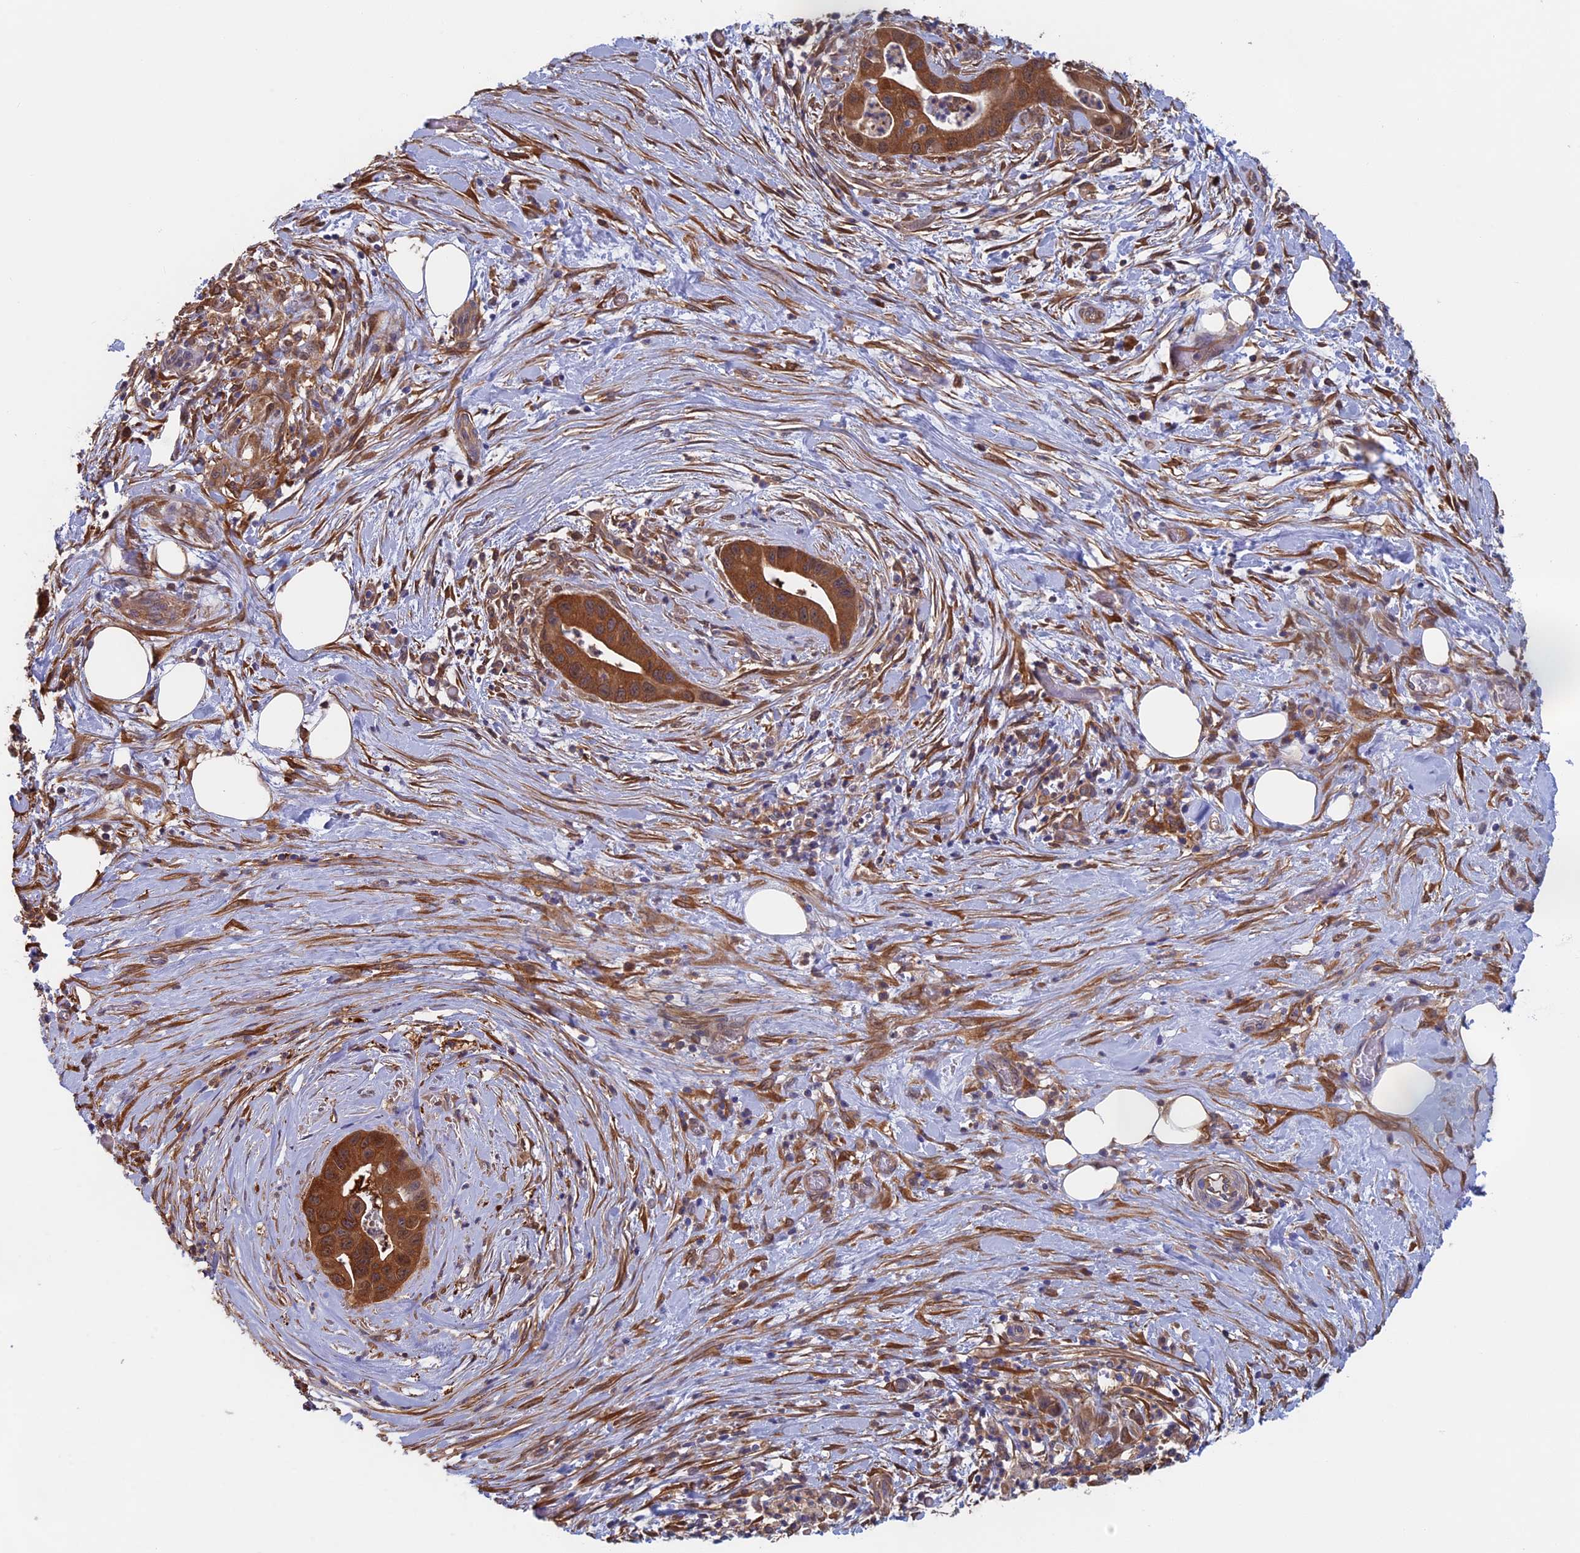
{"staining": {"intensity": "strong", "quantity": ">75%", "location": "cytoplasmic/membranous"}, "tissue": "pancreatic cancer", "cell_type": "Tumor cells", "image_type": "cancer", "snomed": [{"axis": "morphology", "description": "Adenocarcinoma, NOS"}, {"axis": "topography", "description": "Pancreas"}], "caption": "Pancreatic cancer (adenocarcinoma) stained with IHC shows strong cytoplasmic/membranous staining in approximately >75% of tumor cells. (Stains: DAB (3,3'-diaminobenzidine) in brown, nuclei in blue, Microscopy: brightfield microscopy at high magnification).", "gene": "SYNDIG1L", "patient": {"sex": "male", "age": 73}}